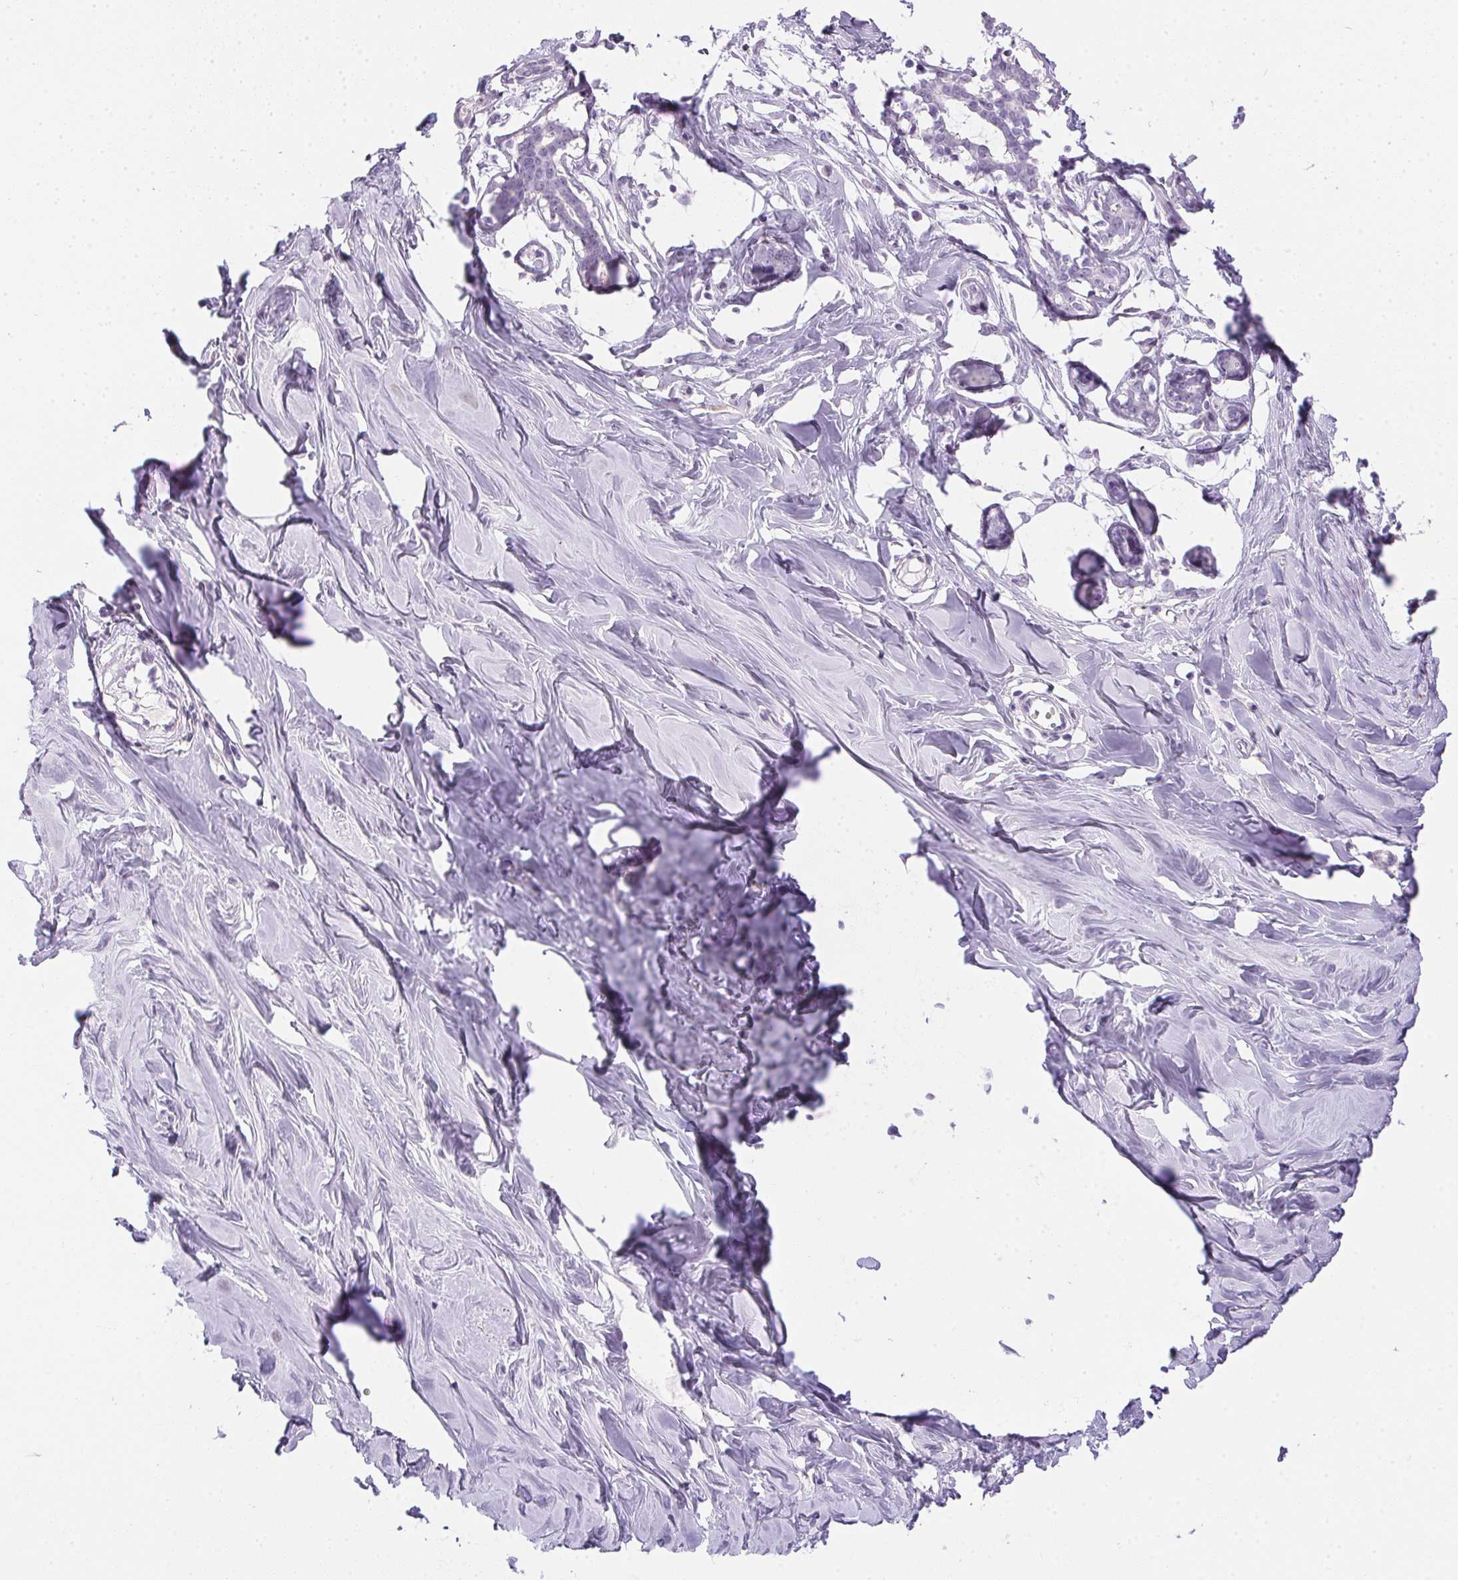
{"staining": {"intensity": "negative", "quantity": "none", "location": "none"}, "tissue": "breast", "cell_type": "Adipocytes", "image_type": "normal", "snomed": [{"axis": "morphology", "description": "Normal tissue, NOS"}, {"axis": "topography", "description": "Breast"}], "caption": "Photomicrograph shows no significant protein positivity in adipocytes of benign breast.", "gene": "PRL", "patient": {"sex": "female", "age": 27}}